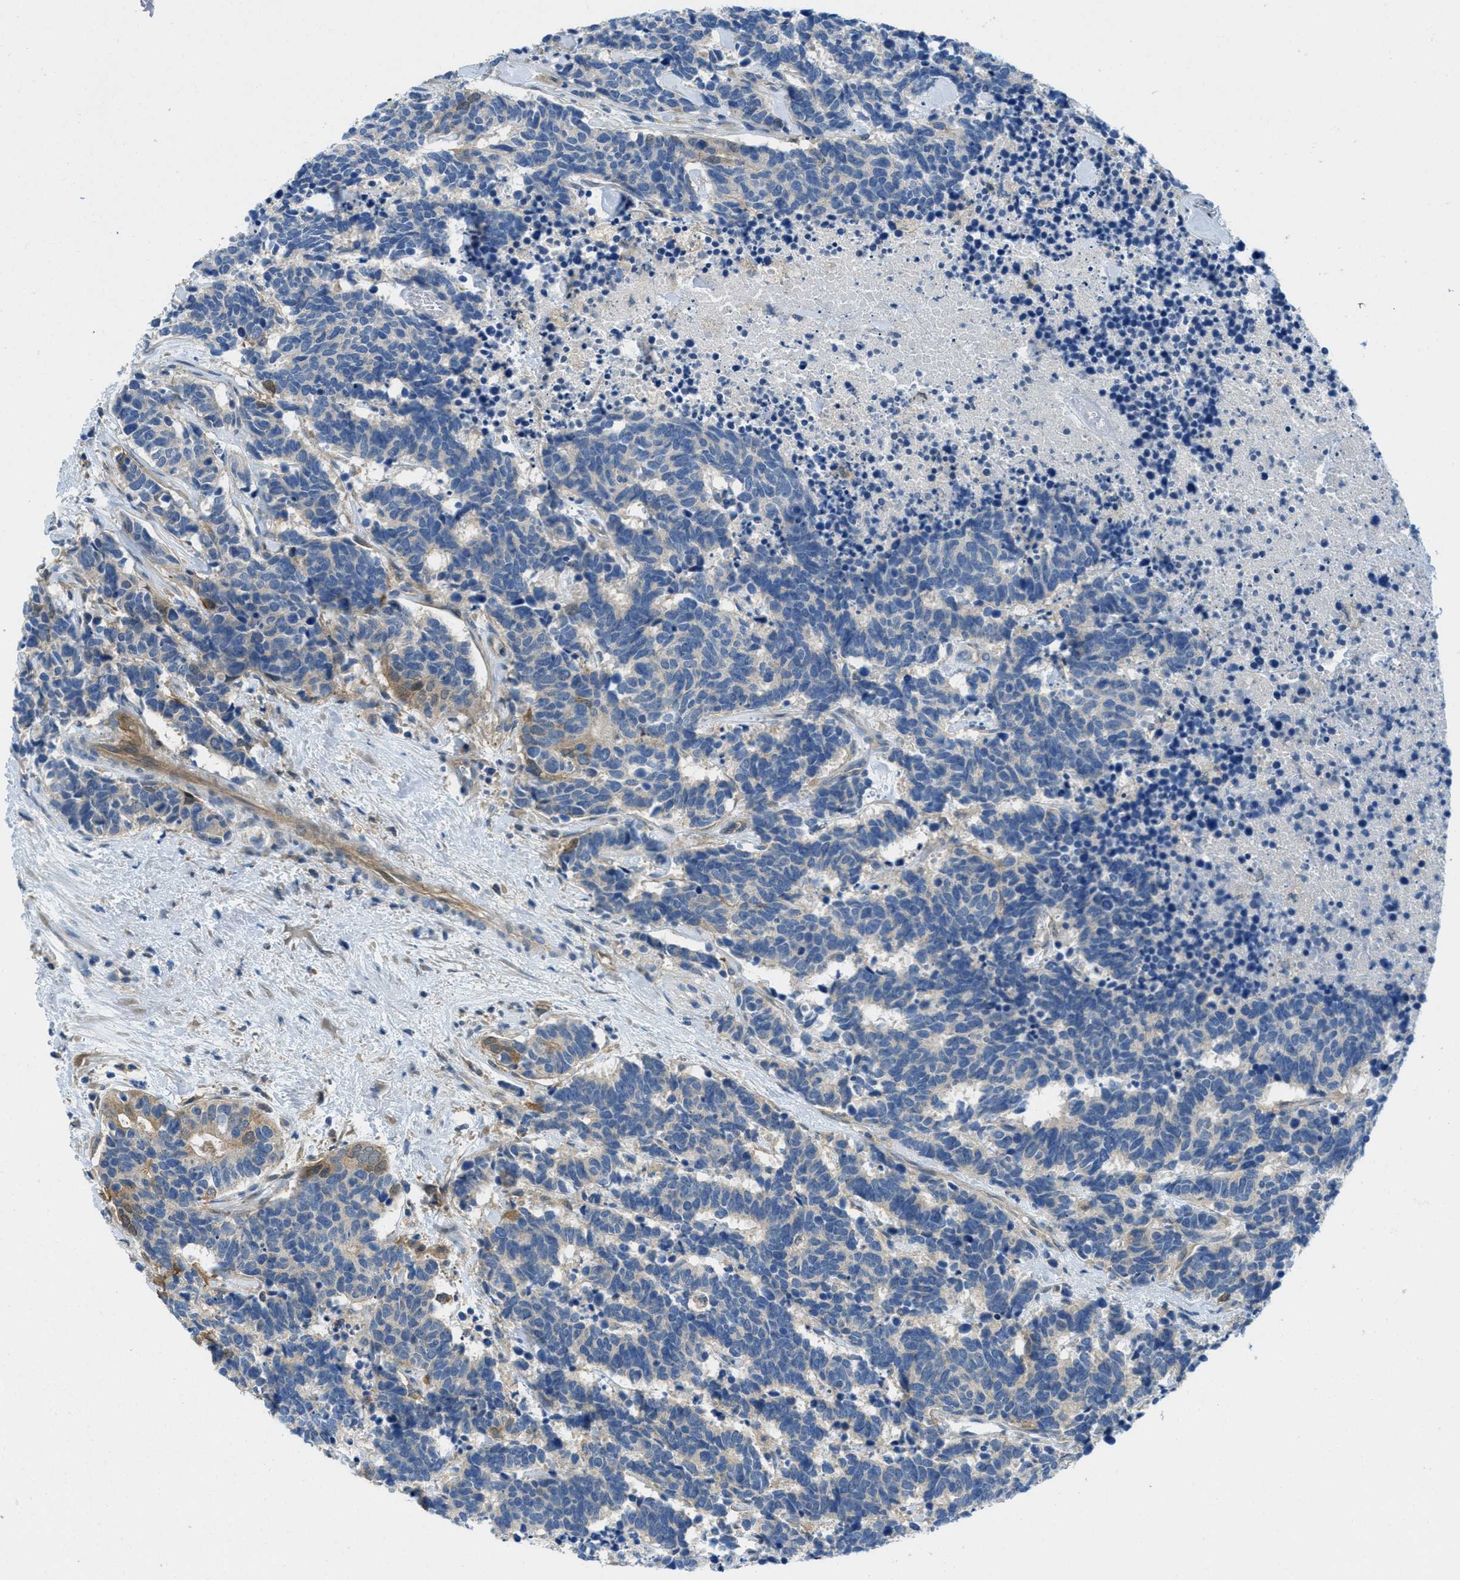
{"staining": {"intensity": "weak", "quantity": "<25%", "location": "cytoplasmic/membranous"}, "tissue": "carcinoid", "cell_type": "Tumor cells", "image_type": "cancer", "snomed": [{"axis": "morphology", "description": "Carcinoma, NOS"}, {"axis": "morphology", "description": "Carcinoid, malignant, NOS"}, {"axis": "topography", "description": "Urinary bladder"}], "caption": "Tumor cells show no significant protein staining in carcinoid.", "gene": "RIPK2", "patient": {"sex": "male", "age": 57}}